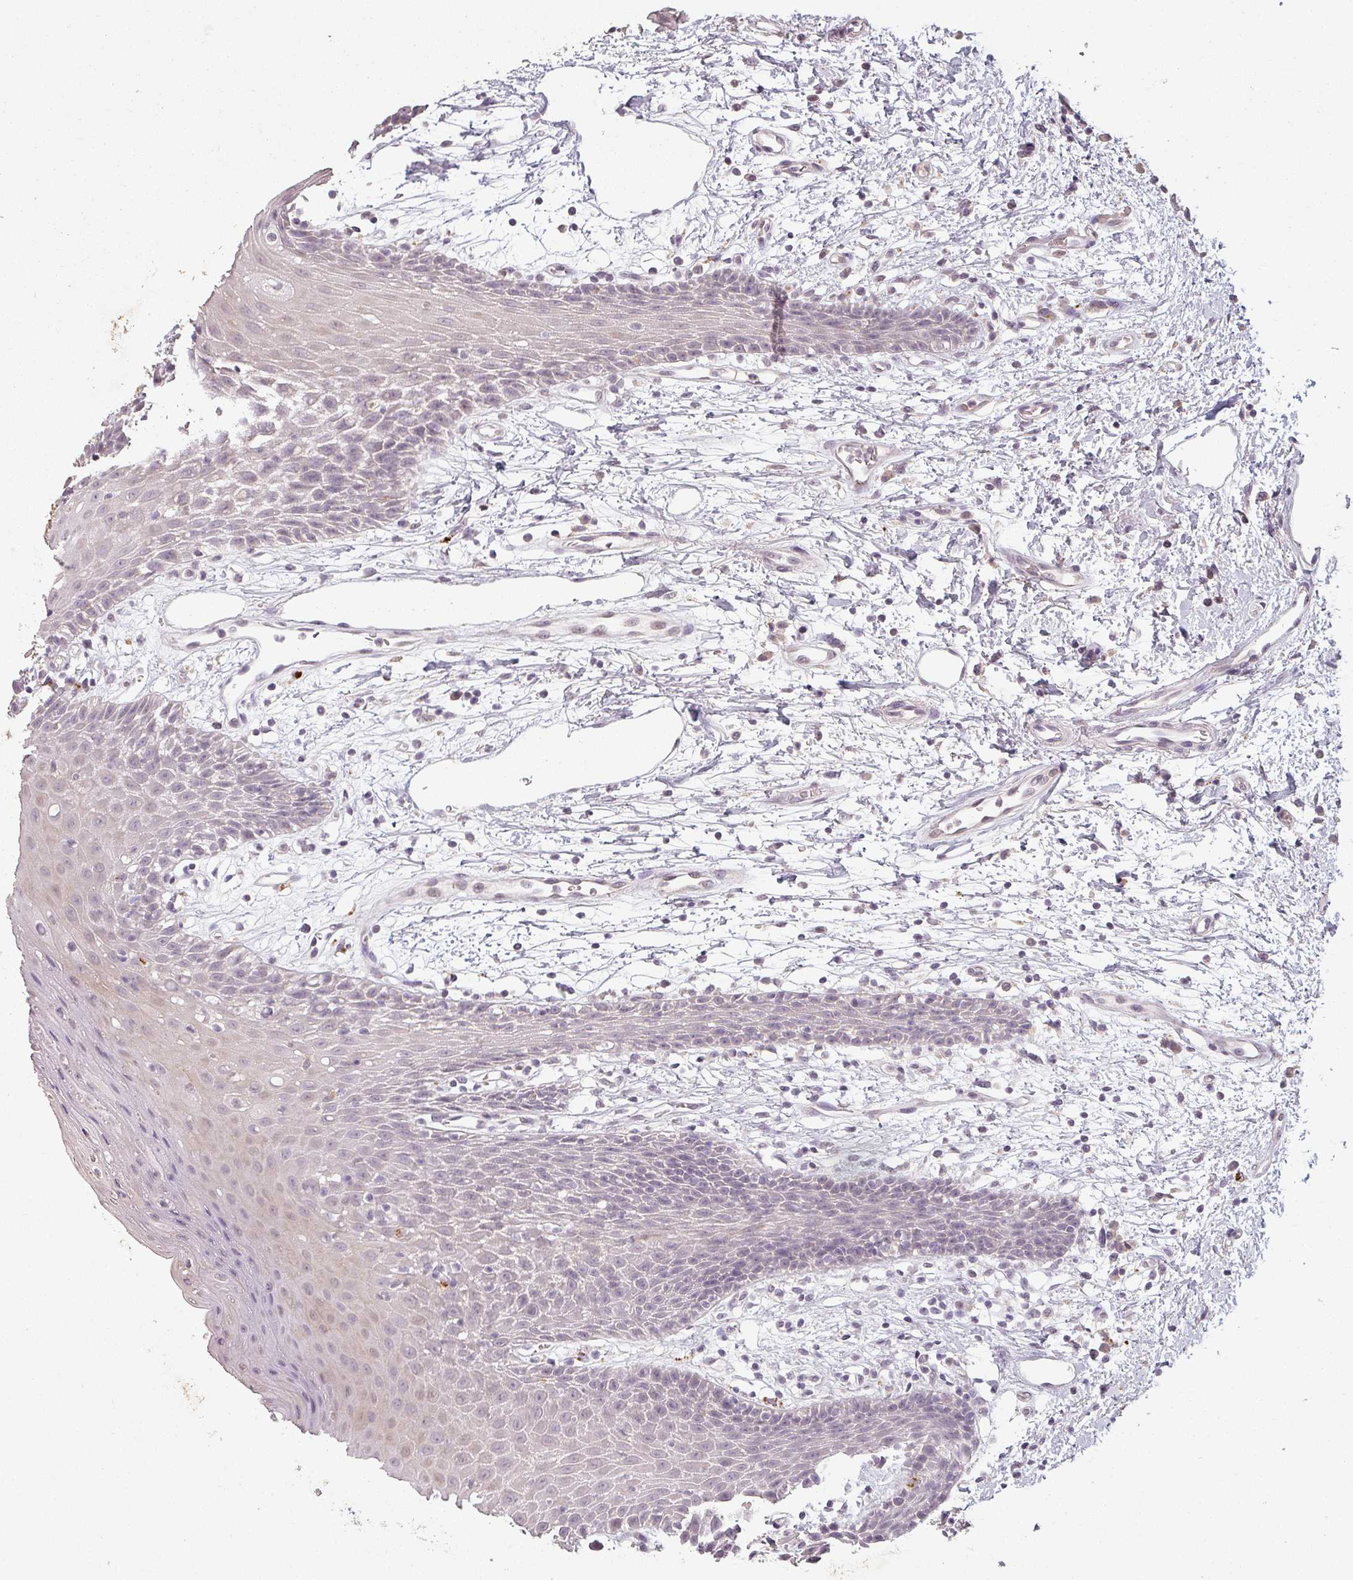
{"staining": {"intensity": "weak", "quantity": "<25%", "location": "cytoplasmic/membranous,nuclear"}, "tissue": "oral mucosa", "cell_type": "Squamous epithelial cells", "image_type": "normal", "snomed": [{"axis": "morphology", "description": "Normal tissue, NOS"}, {"axis": "topography", "description": "Oral tissue"}, {"axis": "topography", "description": "Tounge, NOS"}], "caption": "Squamous epithelial cells show no significant expression in benign oral mucosa. (Immunohistochemistry, brightfield microscopy, high magnification).", "gene": "LYPLA1", "patient": {"sex": "female", "age": 59}}